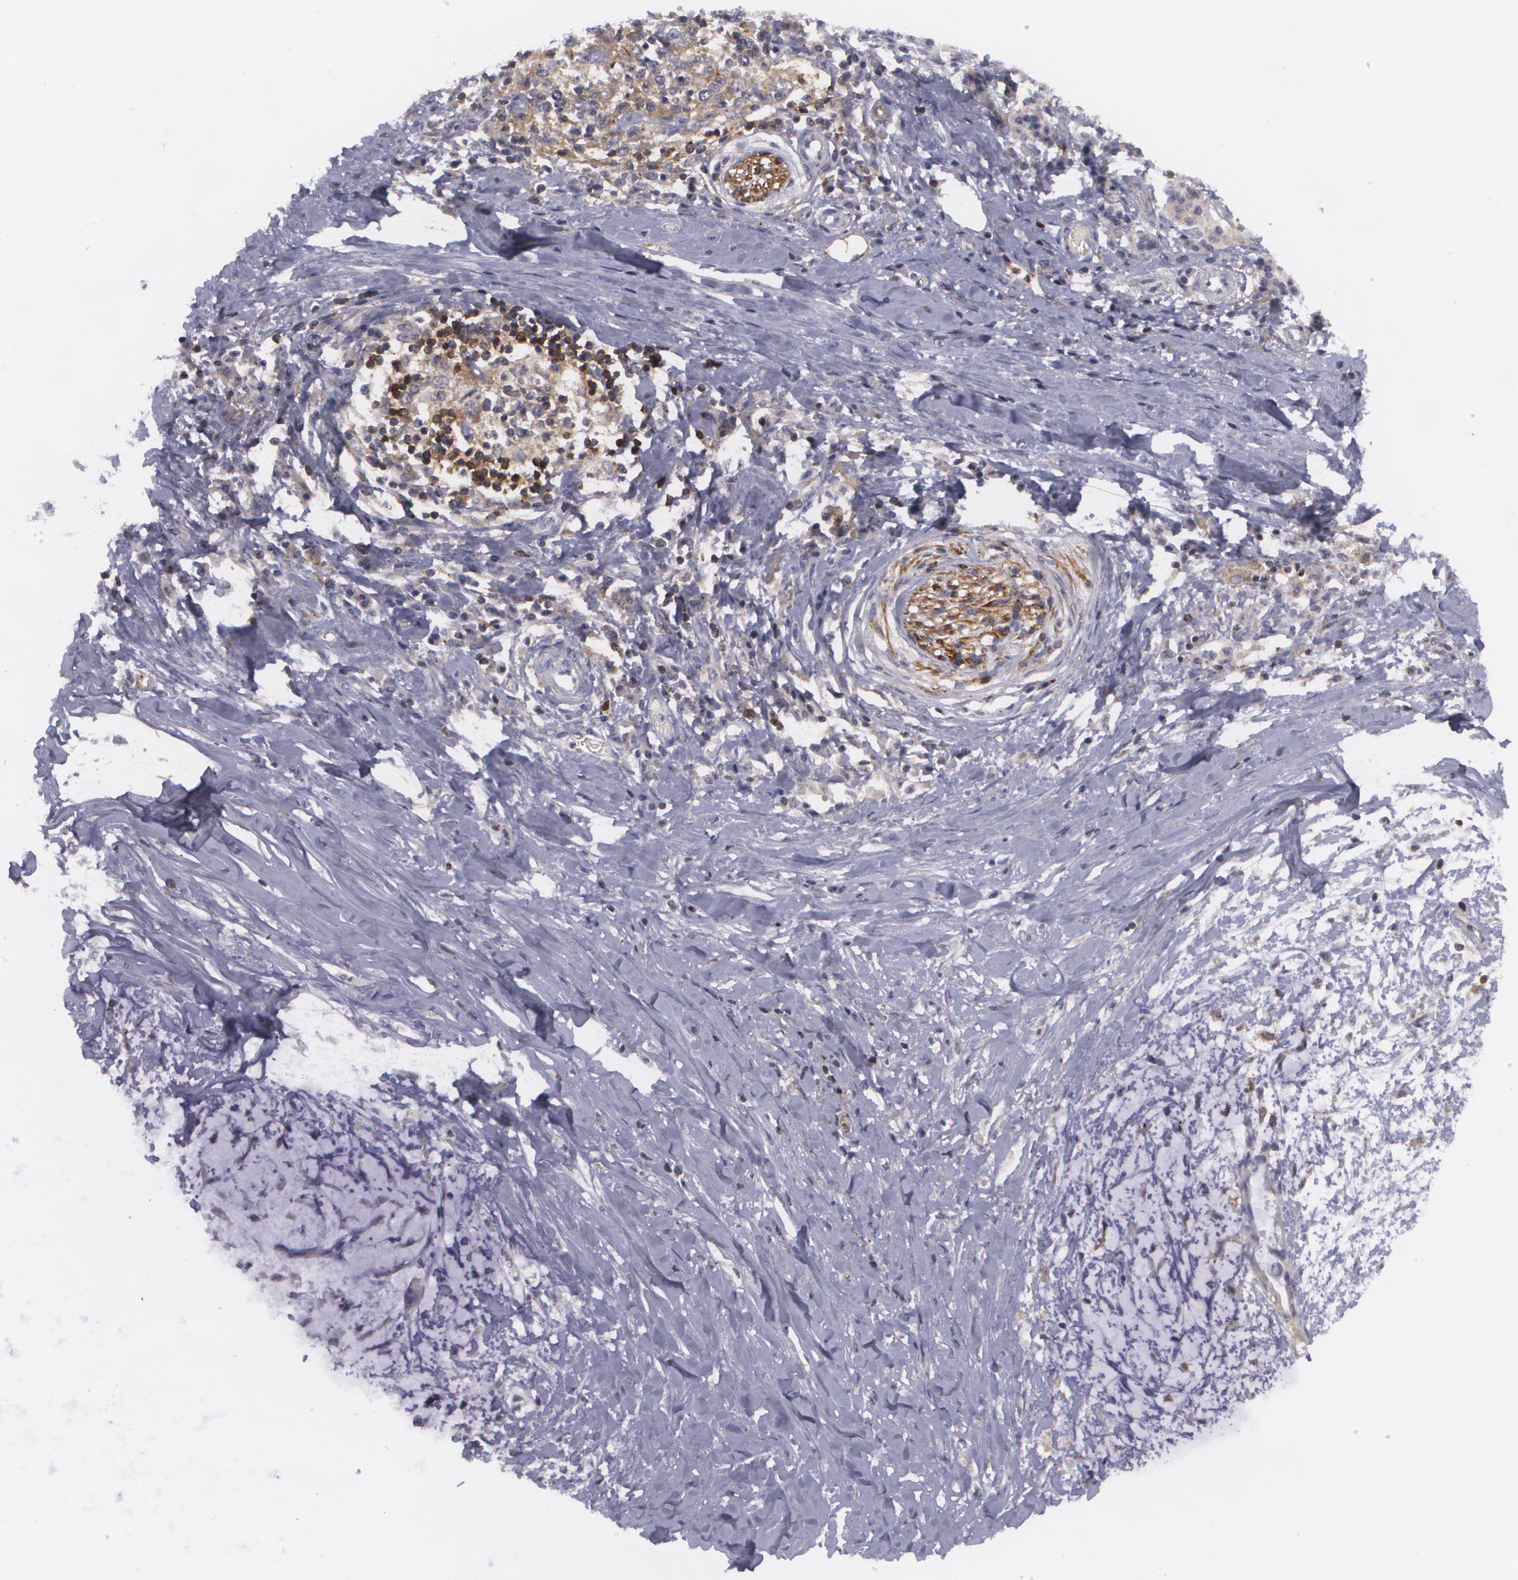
{"staining": {"intensity": "weak", "quantity": "<25%", "location": "cytoplasmic/membranous"}, "tissue": "pancreatic cancer", "cell_type": "Tumor cells", "image_type": "cancer", "snomed": [{"axis": "morphology", "description": "Adenocarcinoma, NOS"}, {"axis": "topography", "description": "Pancreas"}], "caption": "Immunohistochemistry micrograph of neoplastic tissue: human adenocarcinoma (pancreatic) stained with DAB (3,3'-diaminobenzidine) demonstrates no significant protein expression in tumor cells. Brightfield microscopy of immunohistochemistry stained with DAB (brown) and hematoxylin (blue), captured at high magnification.", "gene": "BIN1", "patient": {"sex": "female", "age": 64}}